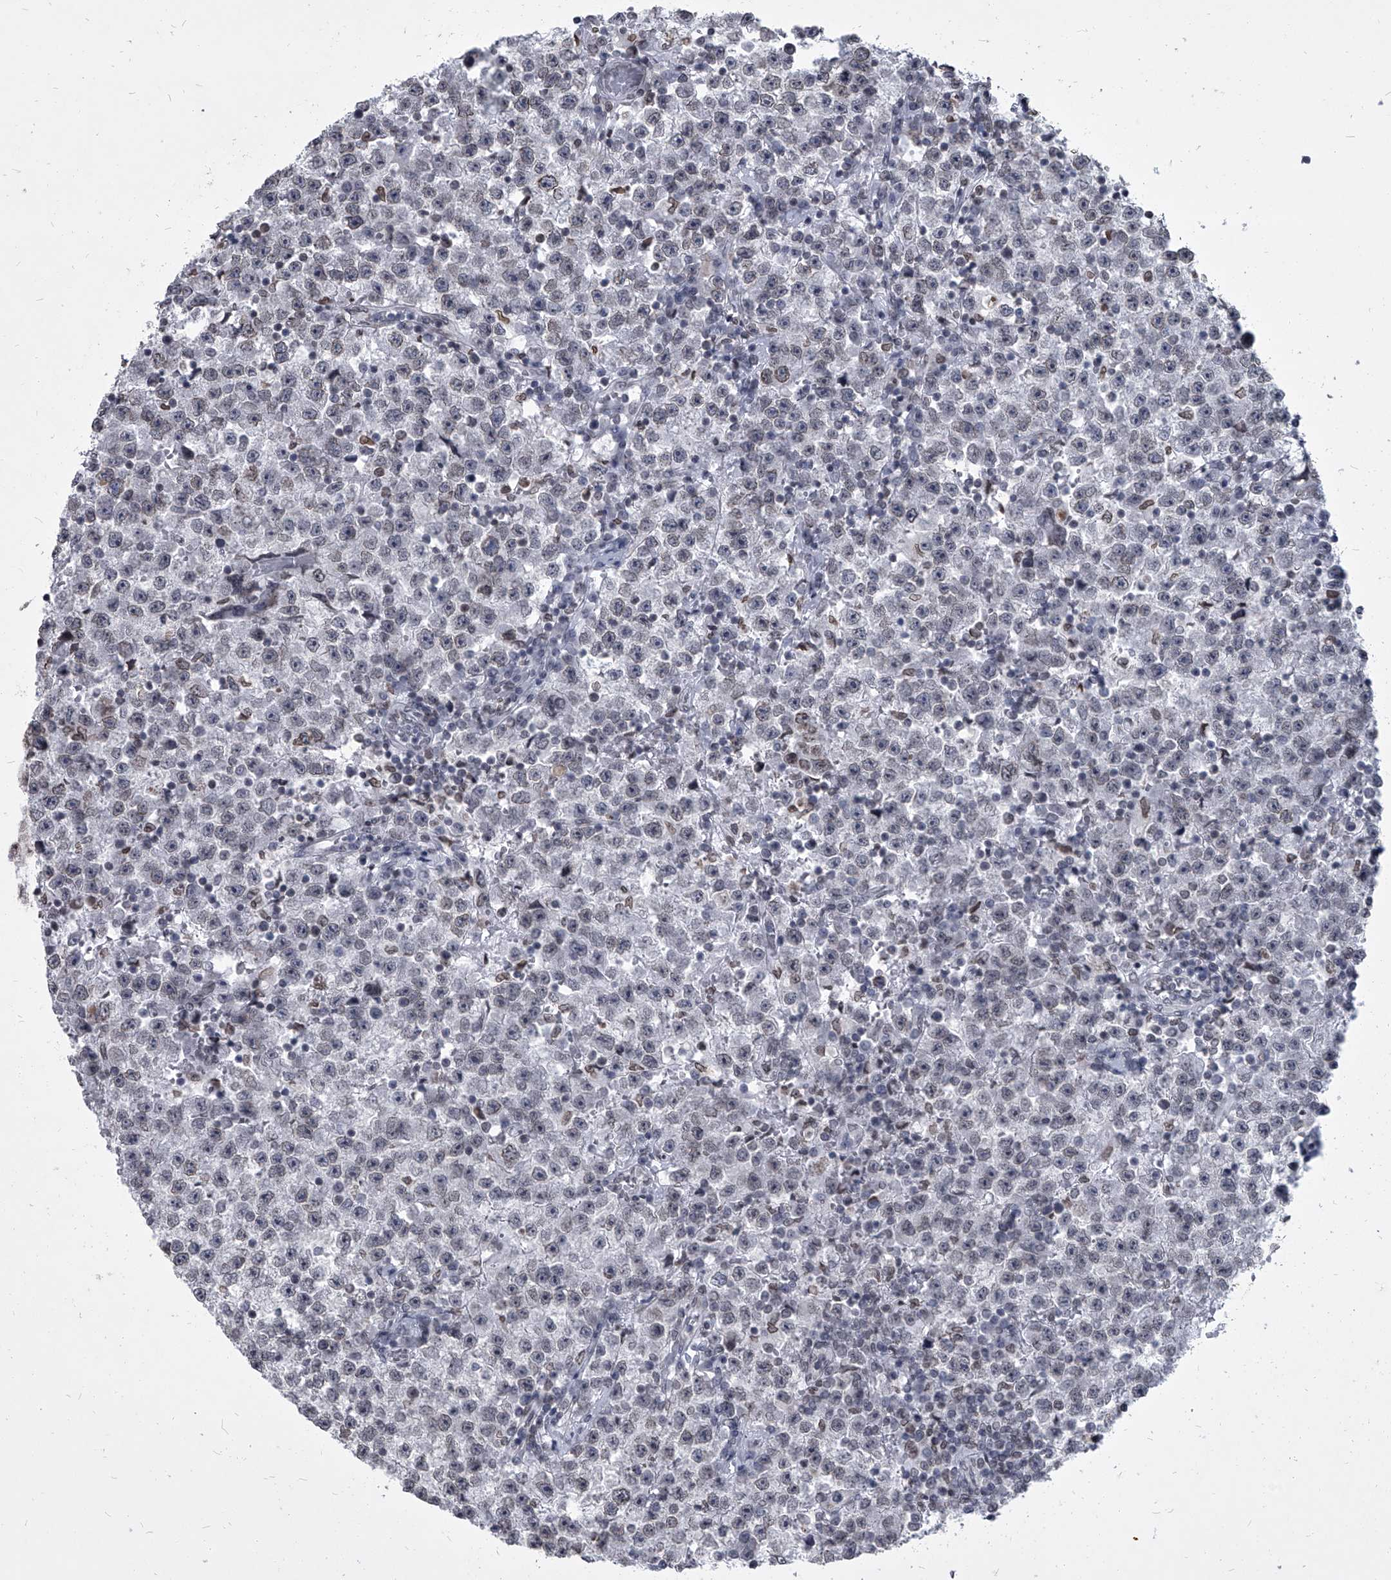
{"staining": {"intensity": "negative", "quantity": "none", "location": "none"}, "tissue": "testis cancer", "cell_type": "Tumor cells", "image_type": "cancer", "snomed": [{"axis": "morphology", "description": "Seminoma, NOS"}, {"axis": "topography", "description": "Testis"}], "caption": "Immunohistochemical staining of testis seminoma reveals no significant expression in tumor cells. The staining was performed using DAB to visualize the protein expression in brown, while the nuclei were stained in blue with hematoxylin (Magnification: 20x).", "gene": "PPIL4", "patient": {"sex": "male", "age": 22}}